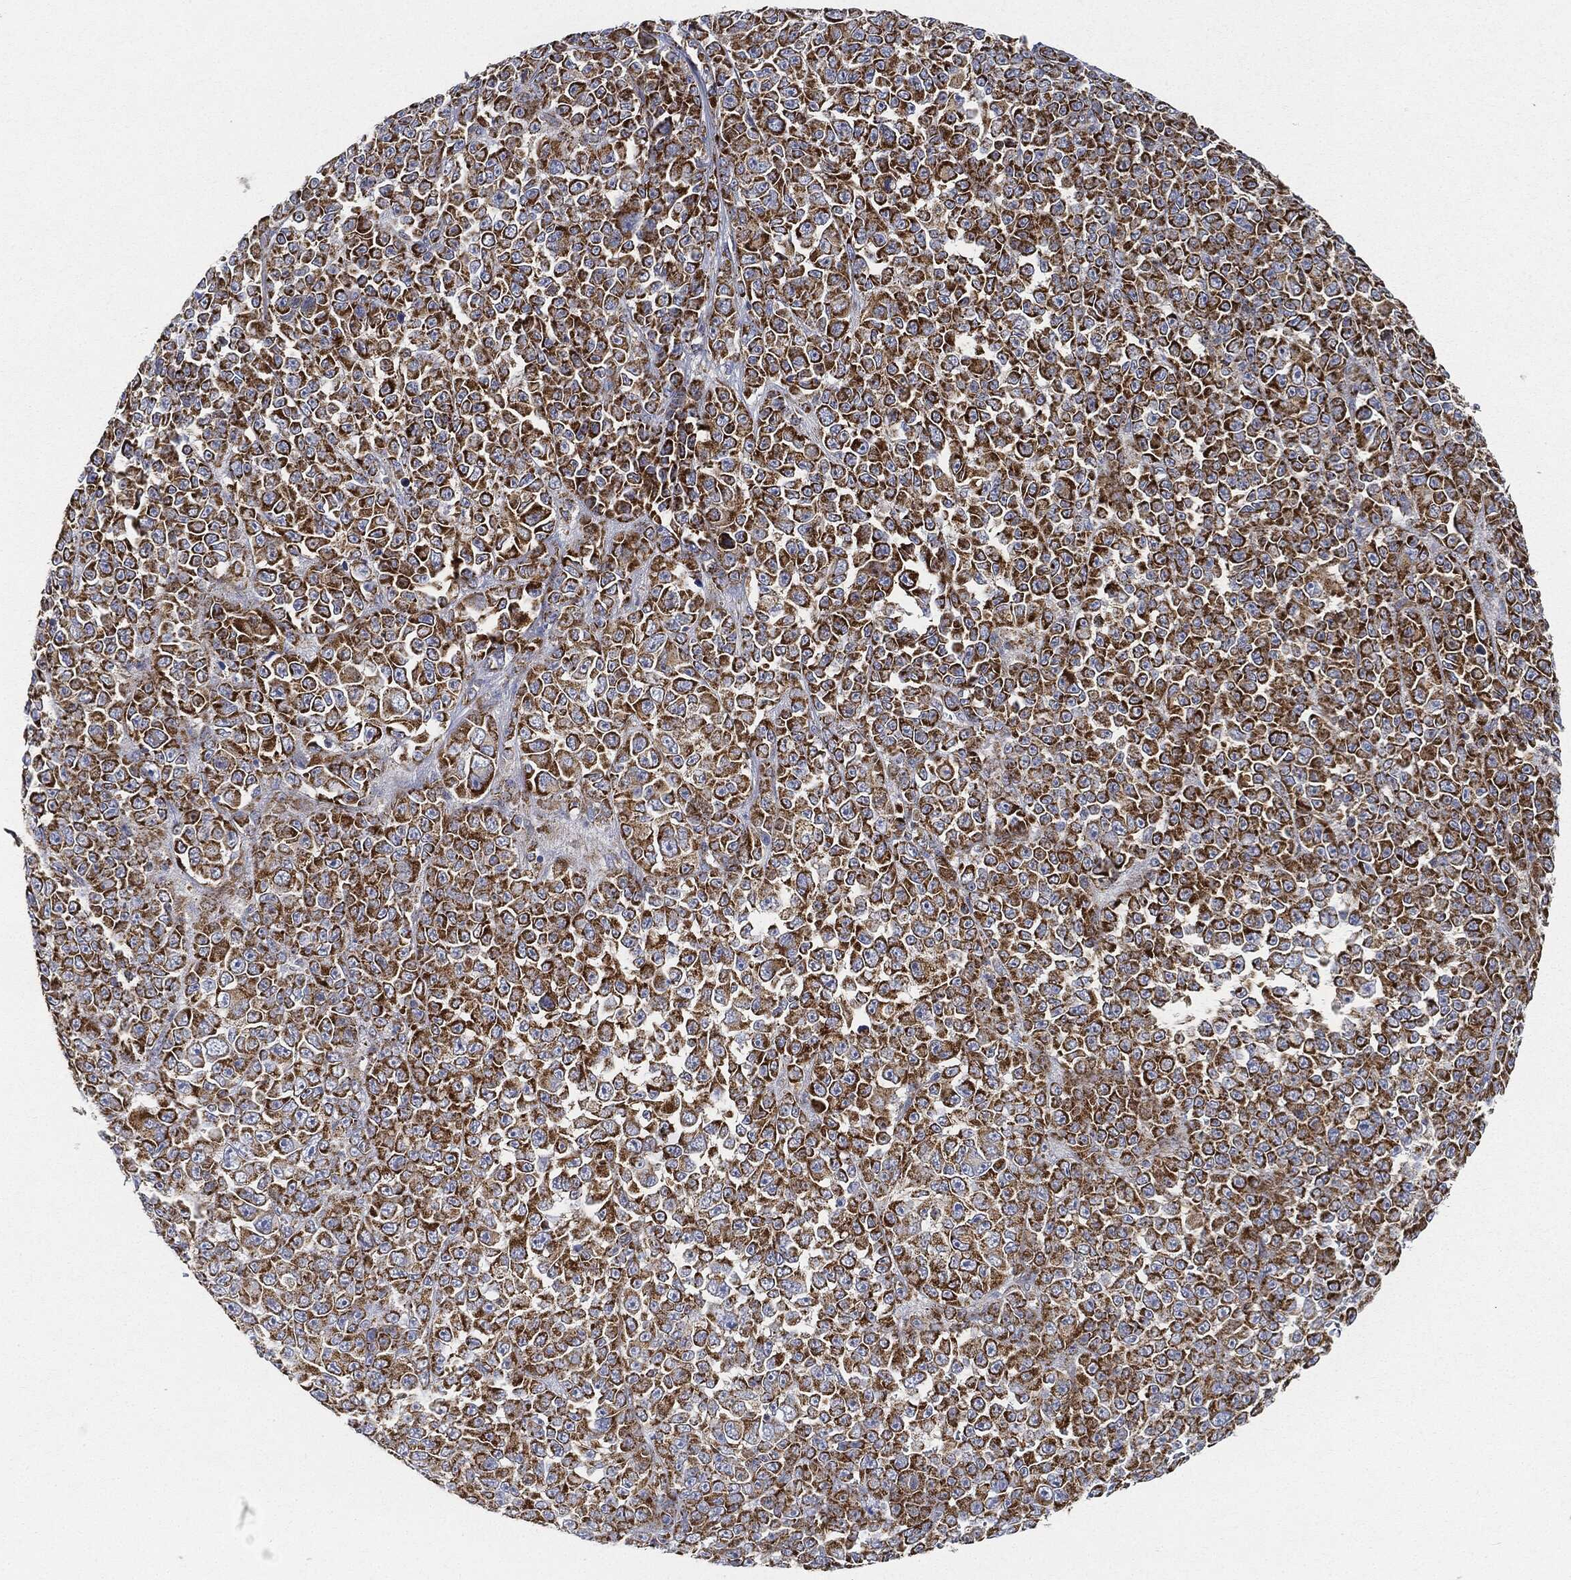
{"staining": {"intensity": "strong", "quantity": ">75%", "location": "cytoplasmic/membranous"}, "tissue": "melanoma", "cell_type": "Tumor cells", "image_type": "cancer", "snomed": [{"axis": "morphology", "description": "Malignant melanoma, NOS"}, {"axis": "topography", "description": "Skin"}], "caption": "About >75% of tumor cells in human melanoma show strong cytoplasmic/membranous protein staining as visualized by brown immunohistochemical staining.", "gene": "CAPN15", "patient": {"sex": "female", "age": 95}}